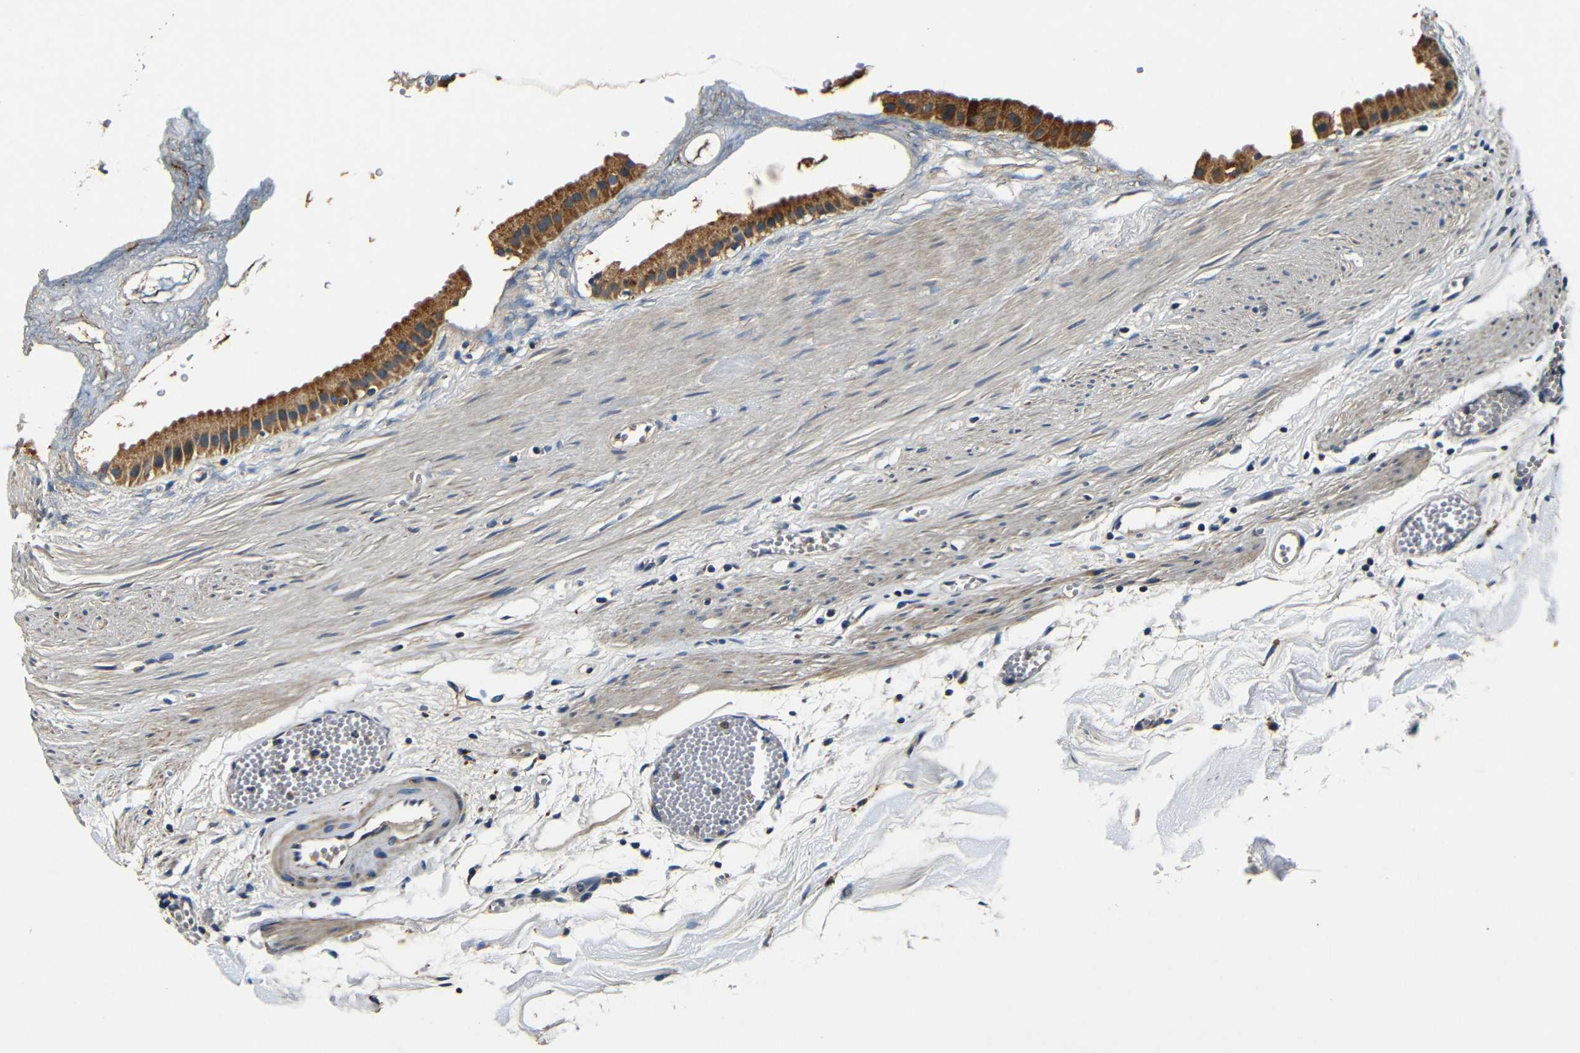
{"staining": {"intensity": "moderate", "quantity": ">75%", "location": "cytoplasmic/membranous"}, "tissue": "gallbladder", "cell_type": "Glandular cells", "image_type": "normal", "snomed": [{"axis": "morphology", "description": "Normal tissue, NOS"}, {"axis": "topography", "description": "Gallbladder"}], "caption": "Immunohistochemistry (IHC) of normal gallbladder shows medium levels of moderate cytoplasmic/membranous expression in approximately >75% of glandular cells. (DAB IHC with brightfield microscopy, high magnification).", "gene": "MTX1", "patient": {"sex": "female", "age": 64}}